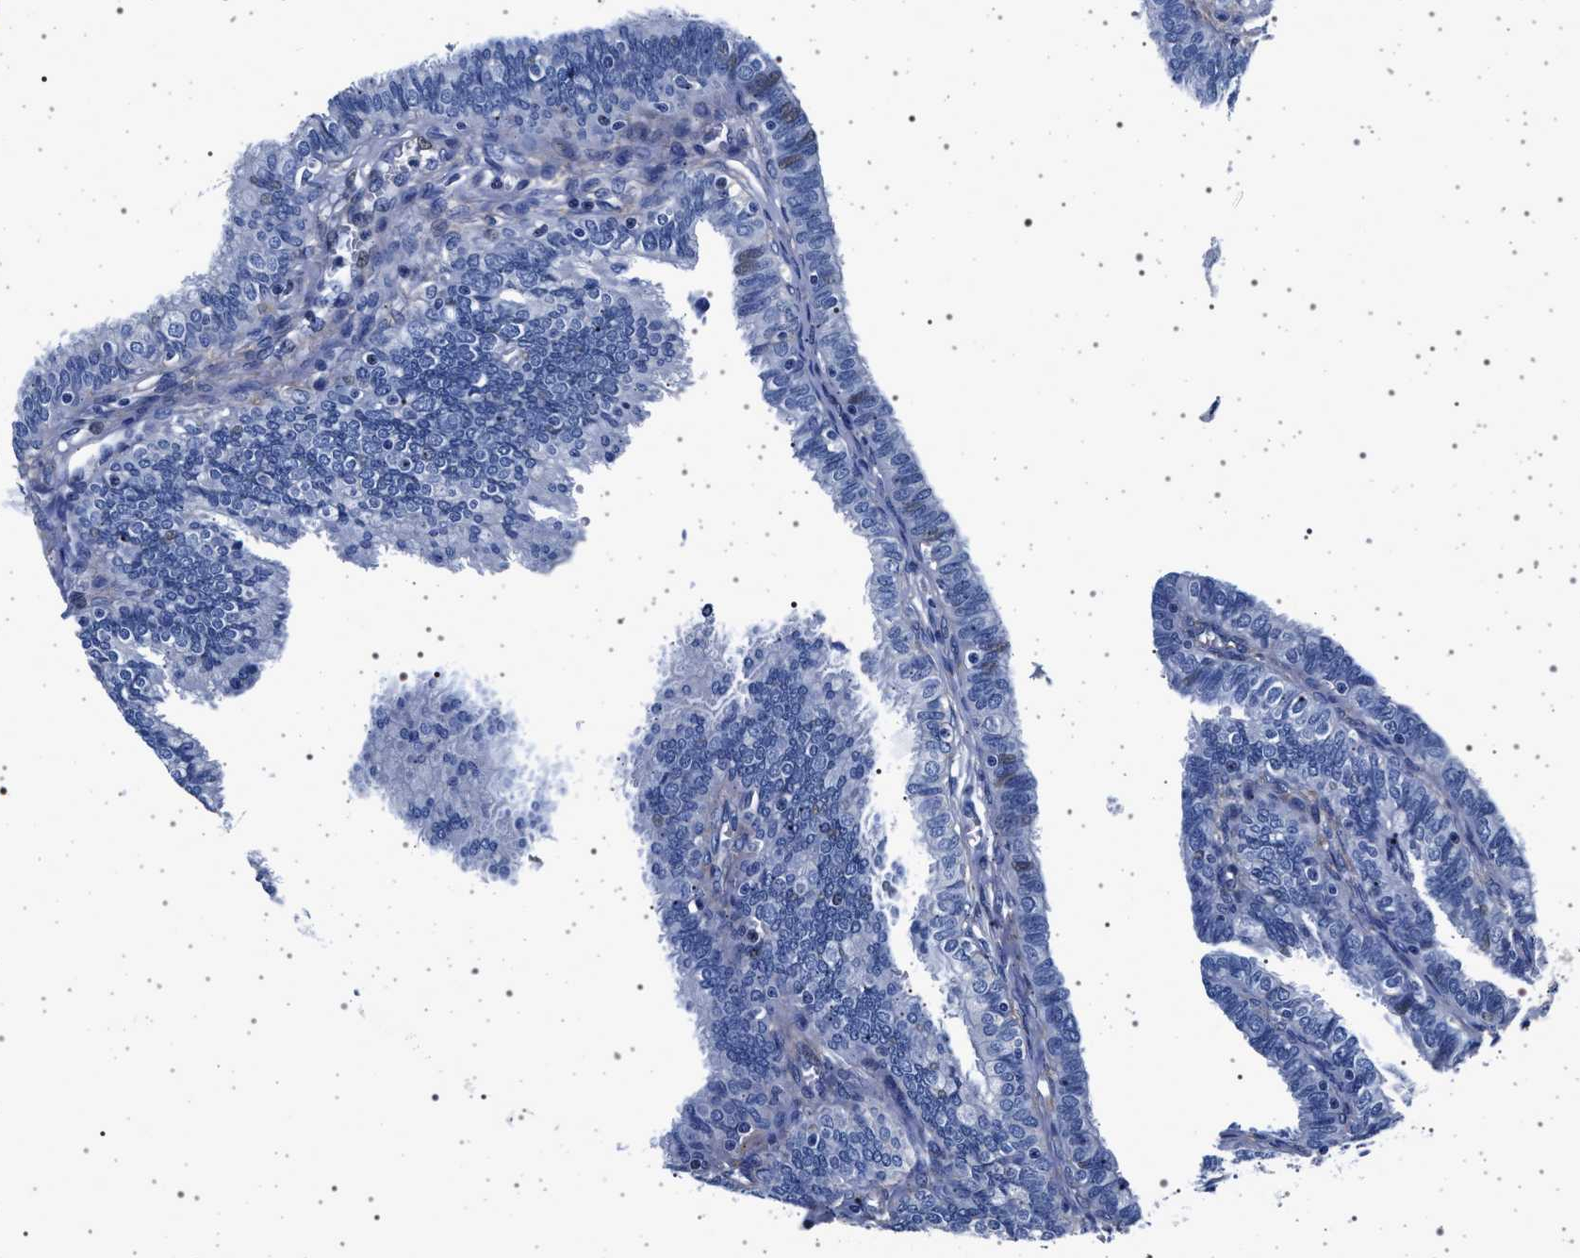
{"staining": {"intensity": "negative", "quantity": "none", "location": "none"}, "tissue": "fallopian tube", "cell_type": "Glandular cells", "image_type": "normal", "snomed": [{"axis": "morphology", "description": "Normal tissue, NOS"}, {"axis": "topography", "description": "Fallopian tube"}], "caption": "Protein analysis of unremarkable fallopian tube shows no significant positivity in glandular cells. (DAB immunohistochemistry visualized using brightfield microscopy, high magnification).", "gene": "SLC9A1", "patient": {"sex": "female", "age": 46}}